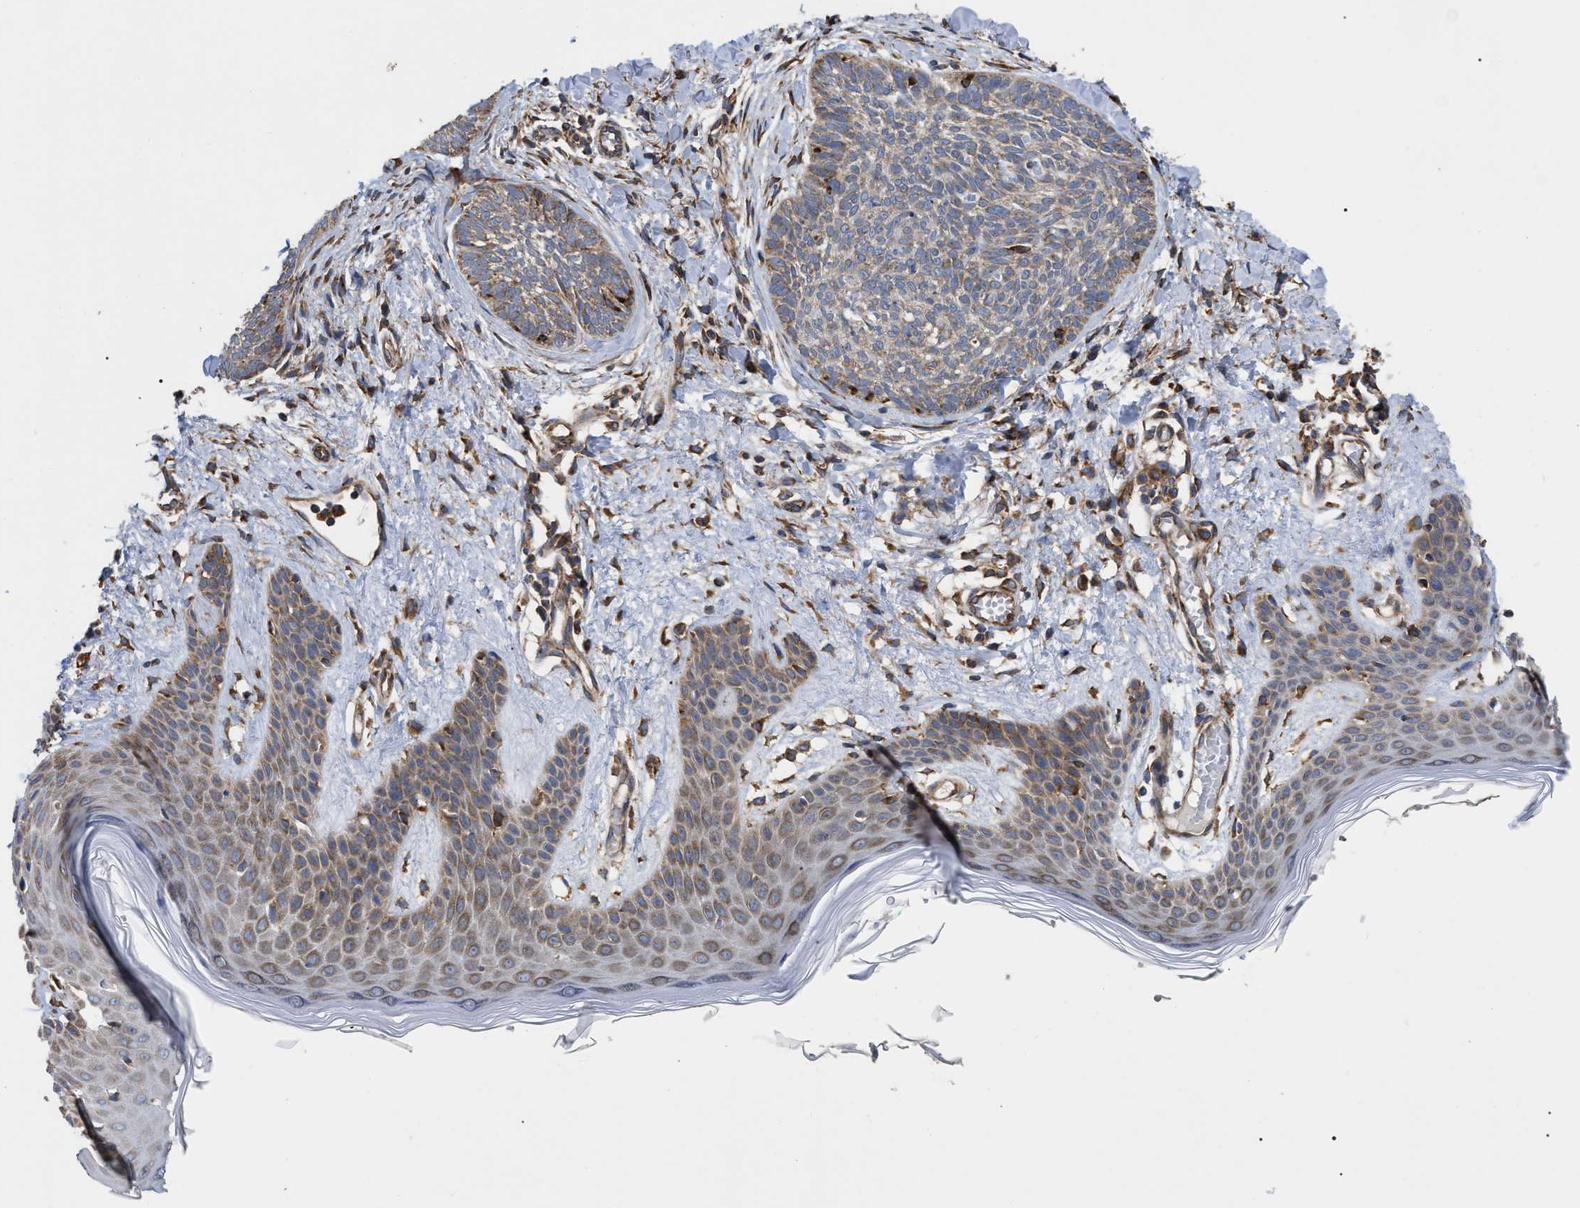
{"staining": {"intensity": "weak", "quantity": ">75%", "location": "cytoplasmic/membranous"}, "tissue": "skin cancer", "cell_type": "Tumor cells", "image_type": "cancer", "snomed": [{"axis": "morphology", "description": "Basal cell carcinoma"}, {"axis": "topography", "description": "Skin"}], "caption": "A brown stain highlights weak cytoplasmic/membranous staining of a protein in human skin cancer tumor cells.", "gene": "FAM120A", "patient": {"sex": "female", "age": 59}}